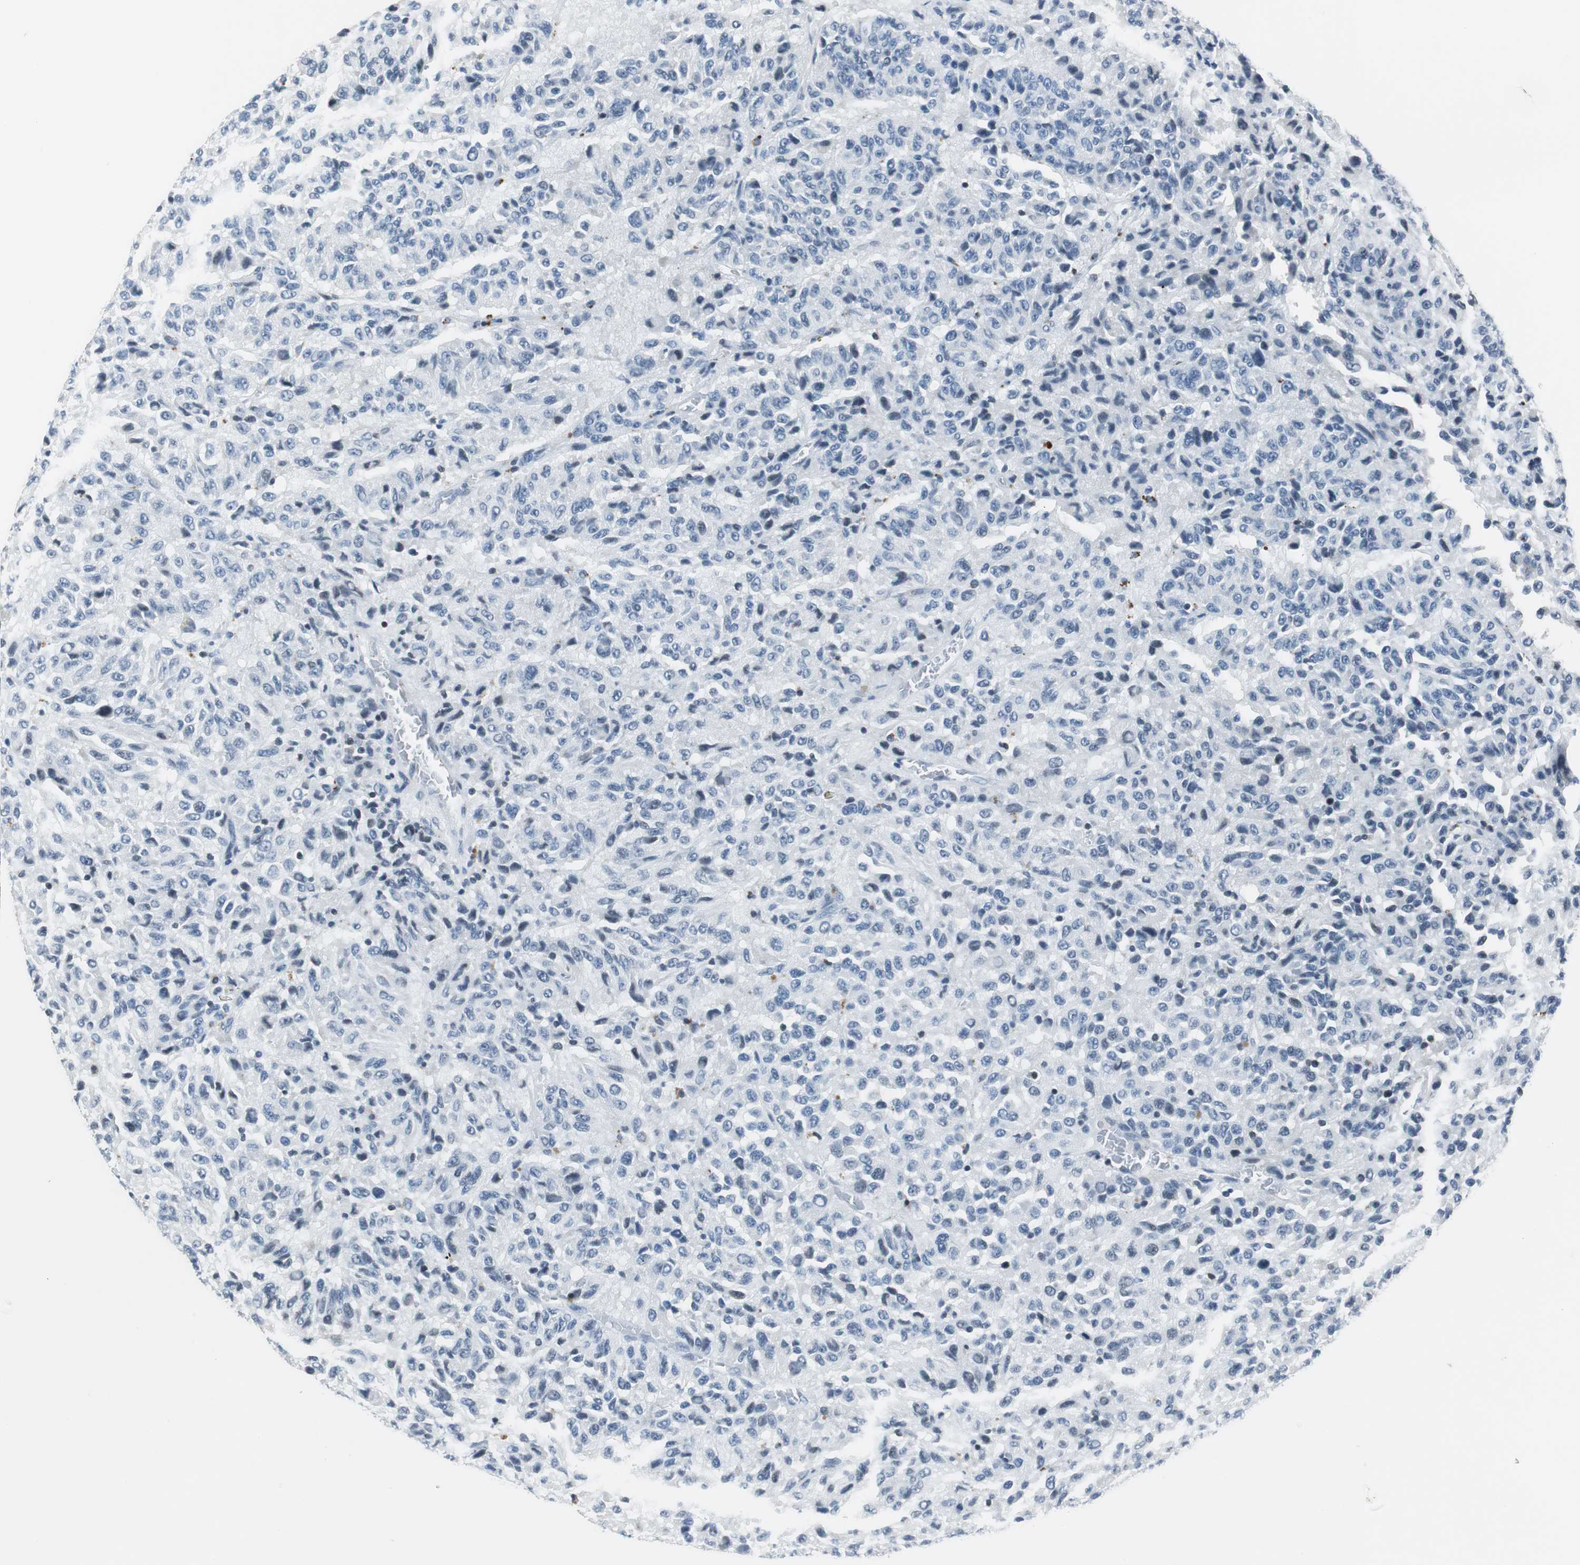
{"staining": {"intensity": "negative", "quantity": "none", "location": "none"}, "tissue": "melanoma", "cell_type": "Tumor cells", "image_type": "cancer", "snomed": [{"axis": "morphology", "description": "Malignant melanoma, Metastatic site"}, {"axis": "topography", "description": "Lung"}], "caption": "Immunohistochemistry (IHC) micrograph of neoplastic tissue: human malignant melanoma (metastatic site) stained with DAB demonstrates no significant protein staining in tumor cells.", "gene": "HCFC2", "patient": {"sex": "male", "age": 64}}